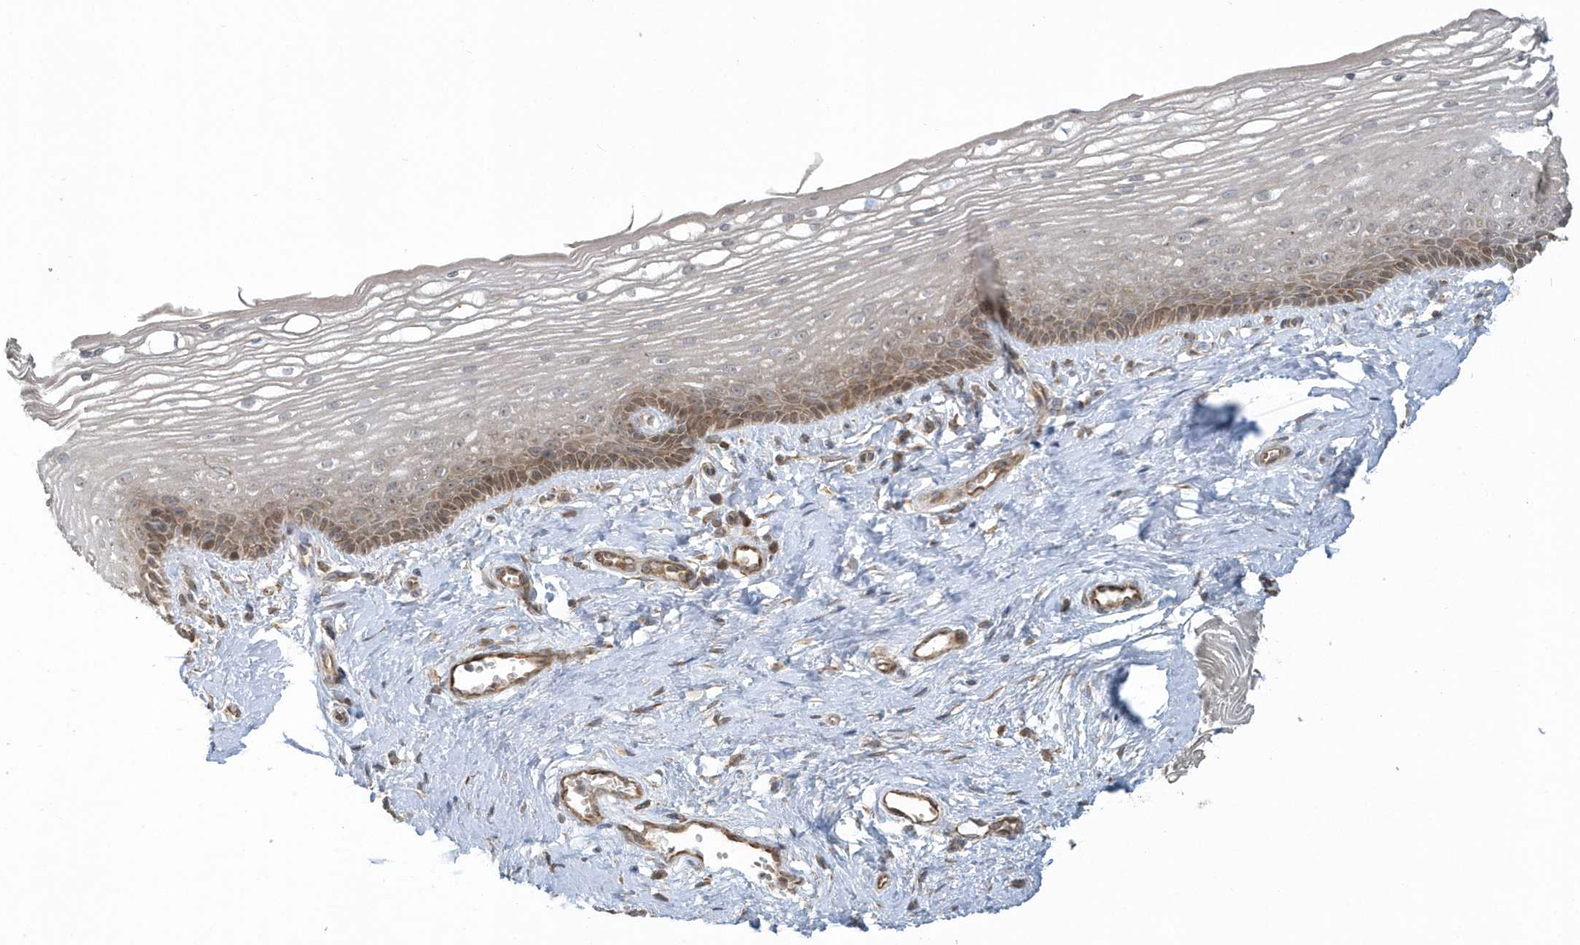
{"staining": {"intensity": "moderate", "quantity": ">75%", "location": "cytoplasmic/membranous"}, "tissue": "vagina", "cell_type": "Squamous epithelial cells", "image_type": "normal", "snomed": [{"axis": "morphology", "description": "Normal tissue, NOS"}, {"axis": "topography", "description": "Vagina"}], "caption": "Immunohistochemistry (IHC) of unremarkable vagina displays medium levels of moderate cytoplasmic/membranous expression in about >75% of squamous epithelial cells.", "gene": "THG1L", "patient": {"sex": "female", "age": 46}}